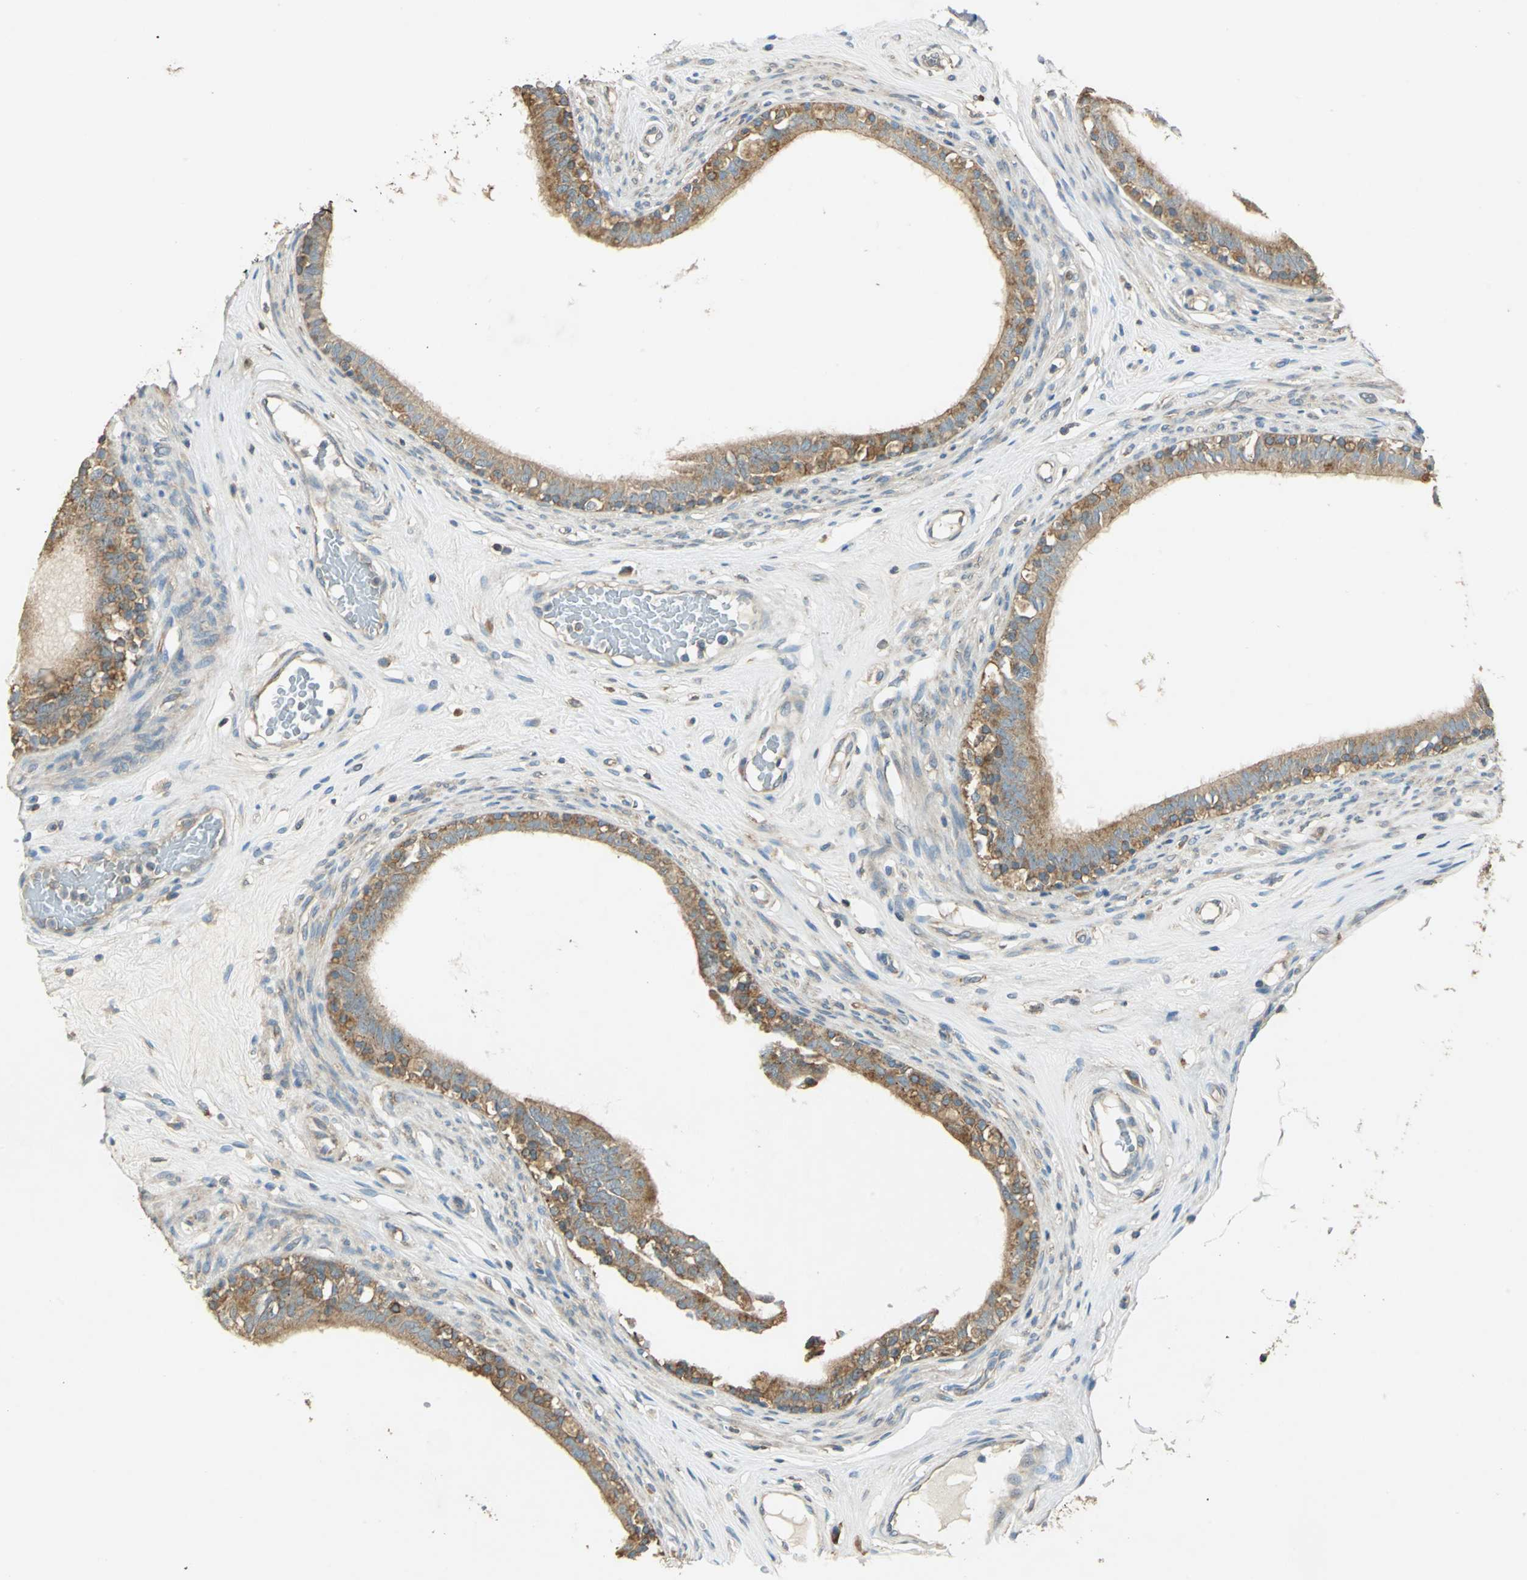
{"staining": {"intensity": "moderate", "quantity": ">75%", "location": "cytoplasmic/membranous"}, "tissue": "epididymis", "cell_type": "Glandular cells", "image_type": "normal", "snomed": [{"axis": "morphology", "description": "Normal tissue, NOS"}, {"axis": "morphology", "description": "Inflammation, NOS"}, {"axis": "topography", "description": "Epididymis"}], "caption": "About >75% of glandular cells in unremarkable human epididymis exhibit moderate cytoplasmic/membranous protein positivity as visualized by brown immunohistochemical staining.", "gene": "SHC2", "patient": {"sex": "male", "age": 84}}